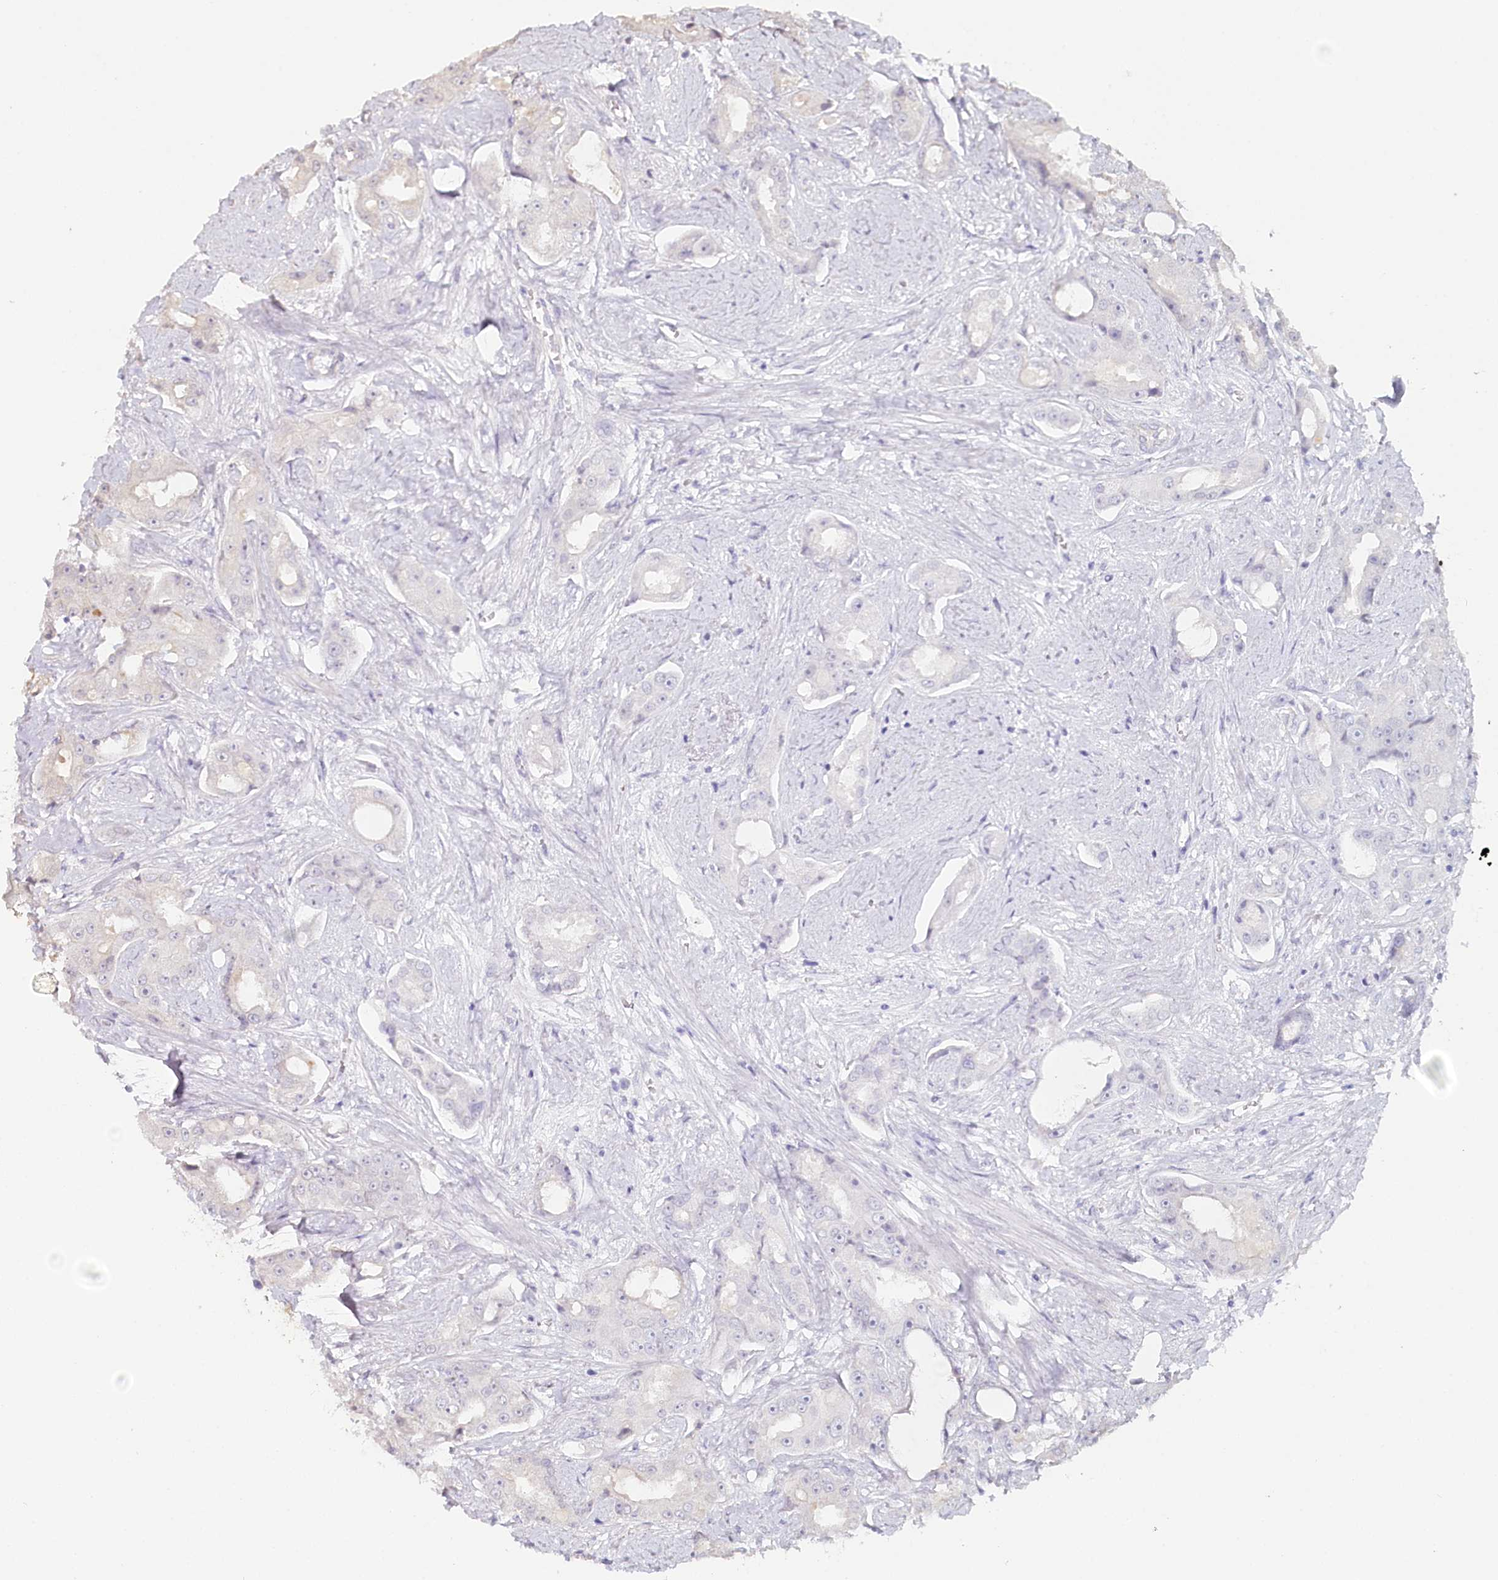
{"staining": {"intensity": "moderate", "quantity": "<25%", "location": "cytoplasmic/membranous"}, "tissue": "prostate cancer", "cell_type": "Tumor cells", "image_type": "cancer", "snomed": [{"axis": "morphology", "description": "Adenocarcinoma, High grade"}, {"axis": "topography", "description": "Prostate"}], "caption": "Human prostate cancer (high-grade adenocarcinoma) stained for a protein (brown) reveals moderate cytoplasmic/membranous positive expression in about <25% of tumor cells.", "gene": "TCHP", "patient": {"sex": "male", "age": 73}}